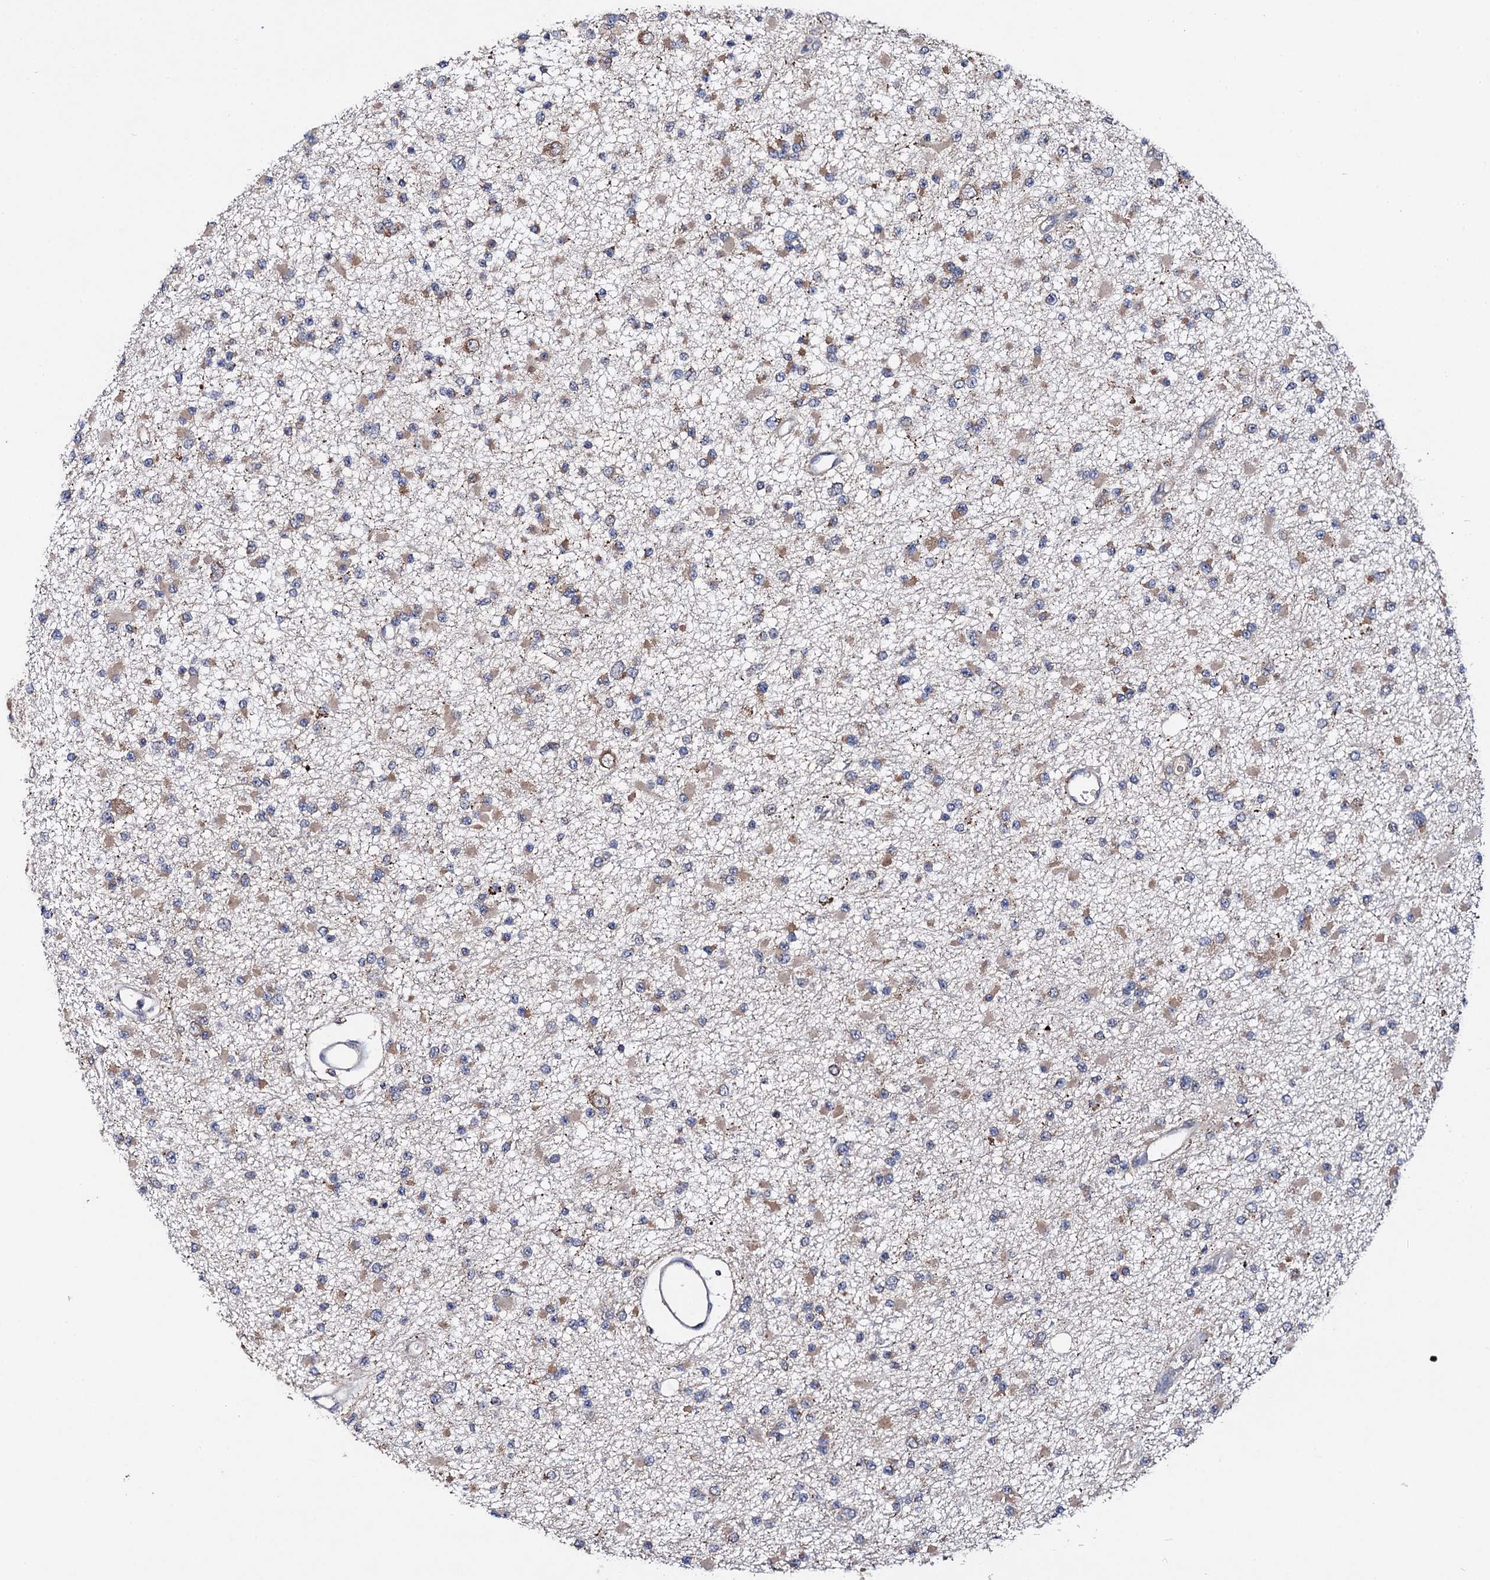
{"staining": {"intensity": "weak", "quantity": "25%-75%", "location": "cytoplasmic/membranous"}, "tissue": "glioma", "cell_type": "Tumor cells", "image_type": "cancer", "snomed": [{"axis": "morphology", "description": "Glioma, malignant, Low grade"}, {"axis": "topography", "description": "Brain"}], "caption": "This is a micrograph of immunohistochemistry (IHC) staining of glioma, which shows weak positivity in the cytoplasmic/membranous of tumor cells.", "gene": "IP6K1", "patient": {"sex": "female", "age": 22}}